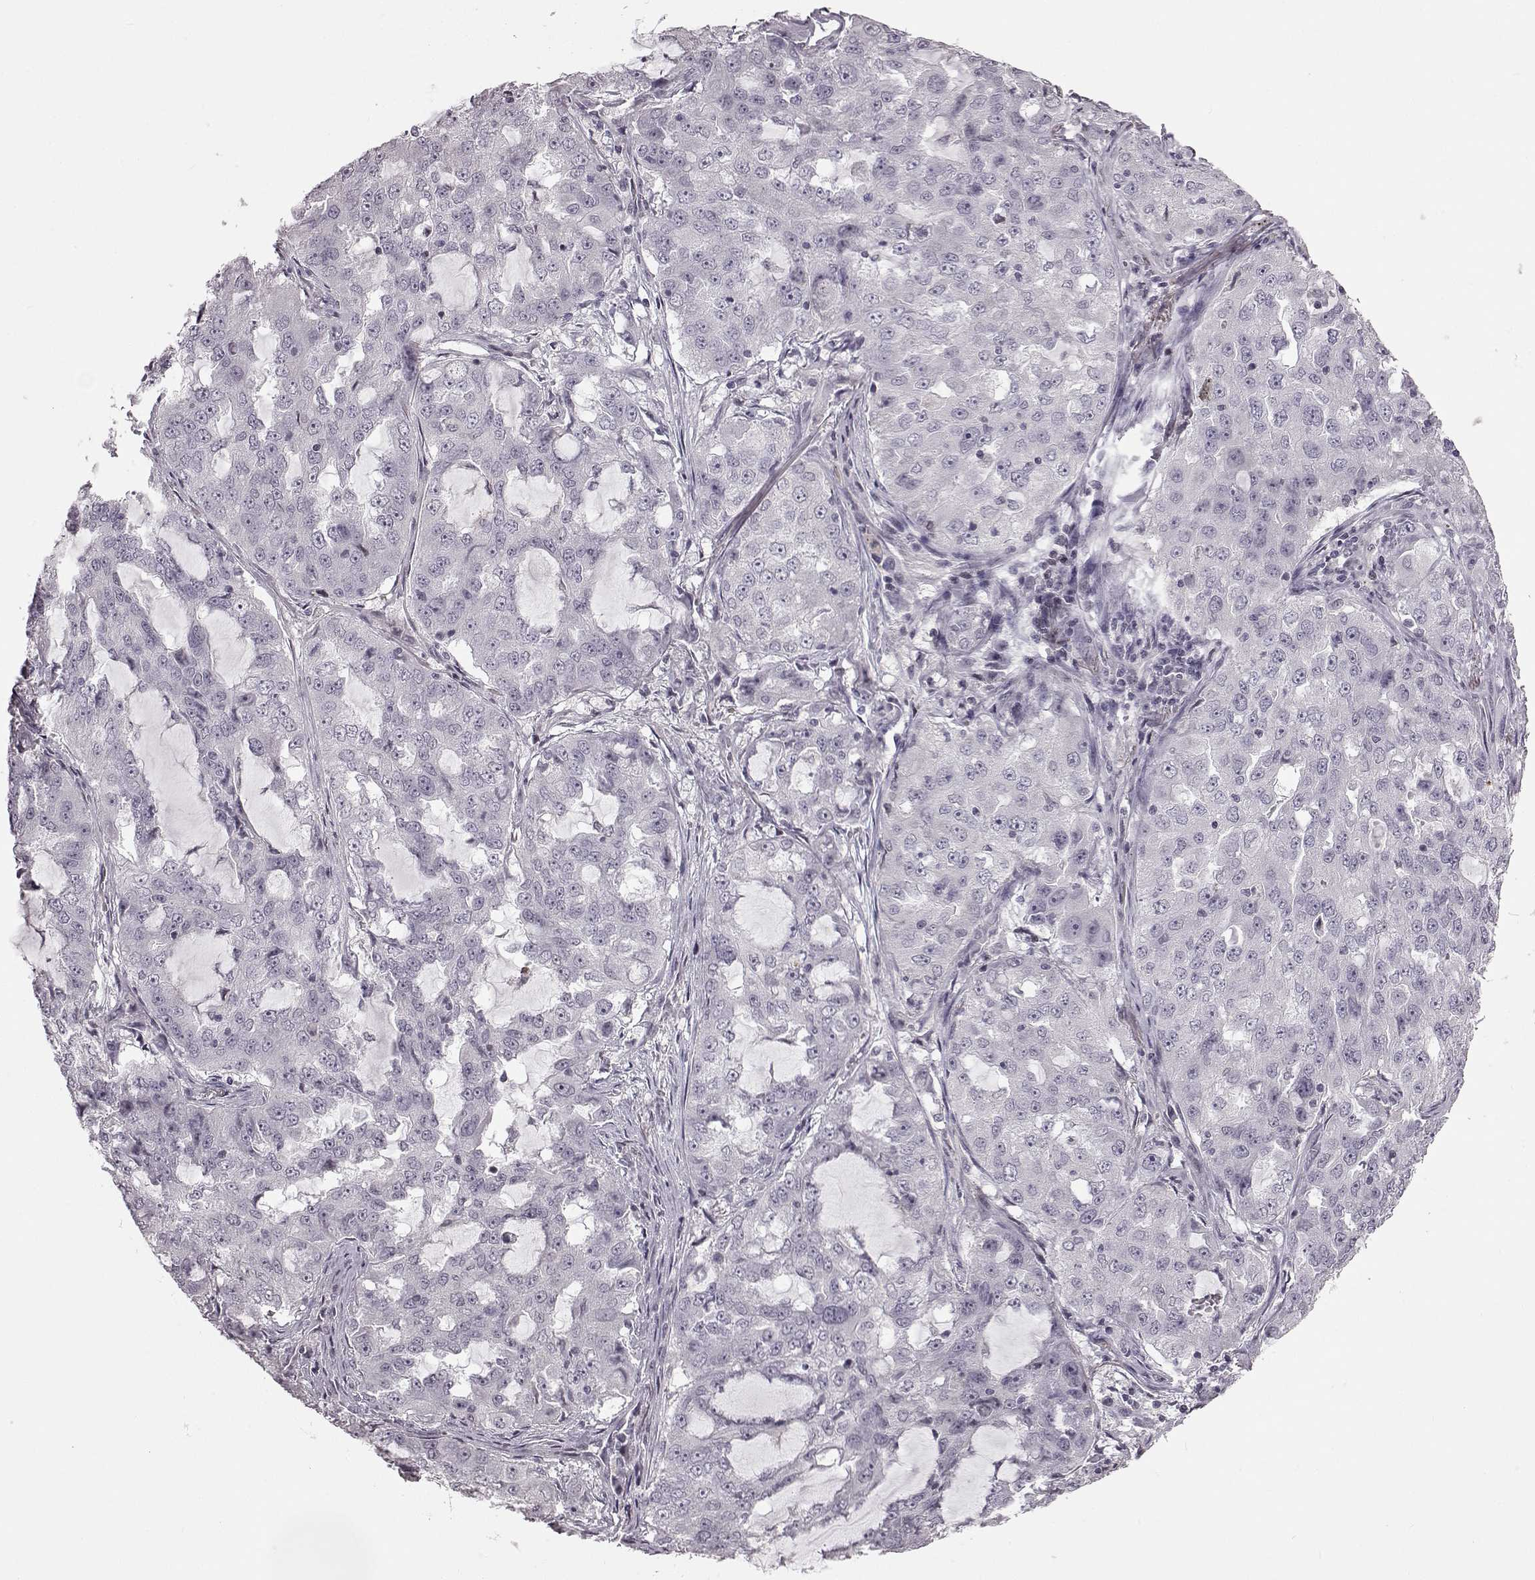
{"staining": {"intensity": "negative", "quantity": "none", "location": "none"}, "tissue": "lung cancer", "cell_type": "Tumor cells", "image_type": "cancer", "snomed": [{"axis": "morphology", "description": "Adenocarcinoma, NOS"}, {"axis": "topography", "description": "Lung"}], "caption": "Immunohistochemical staining of human lung adenocarcinoma reveals no significant positivity in tumor cells. The staining was performed using DAB to visualize the protein expression in brown, while the nuclei were stained in blue with hematoxylin (Magnification: 20x).", "gene": "GAL", "patient": {"sex": "female", "age": 61}}